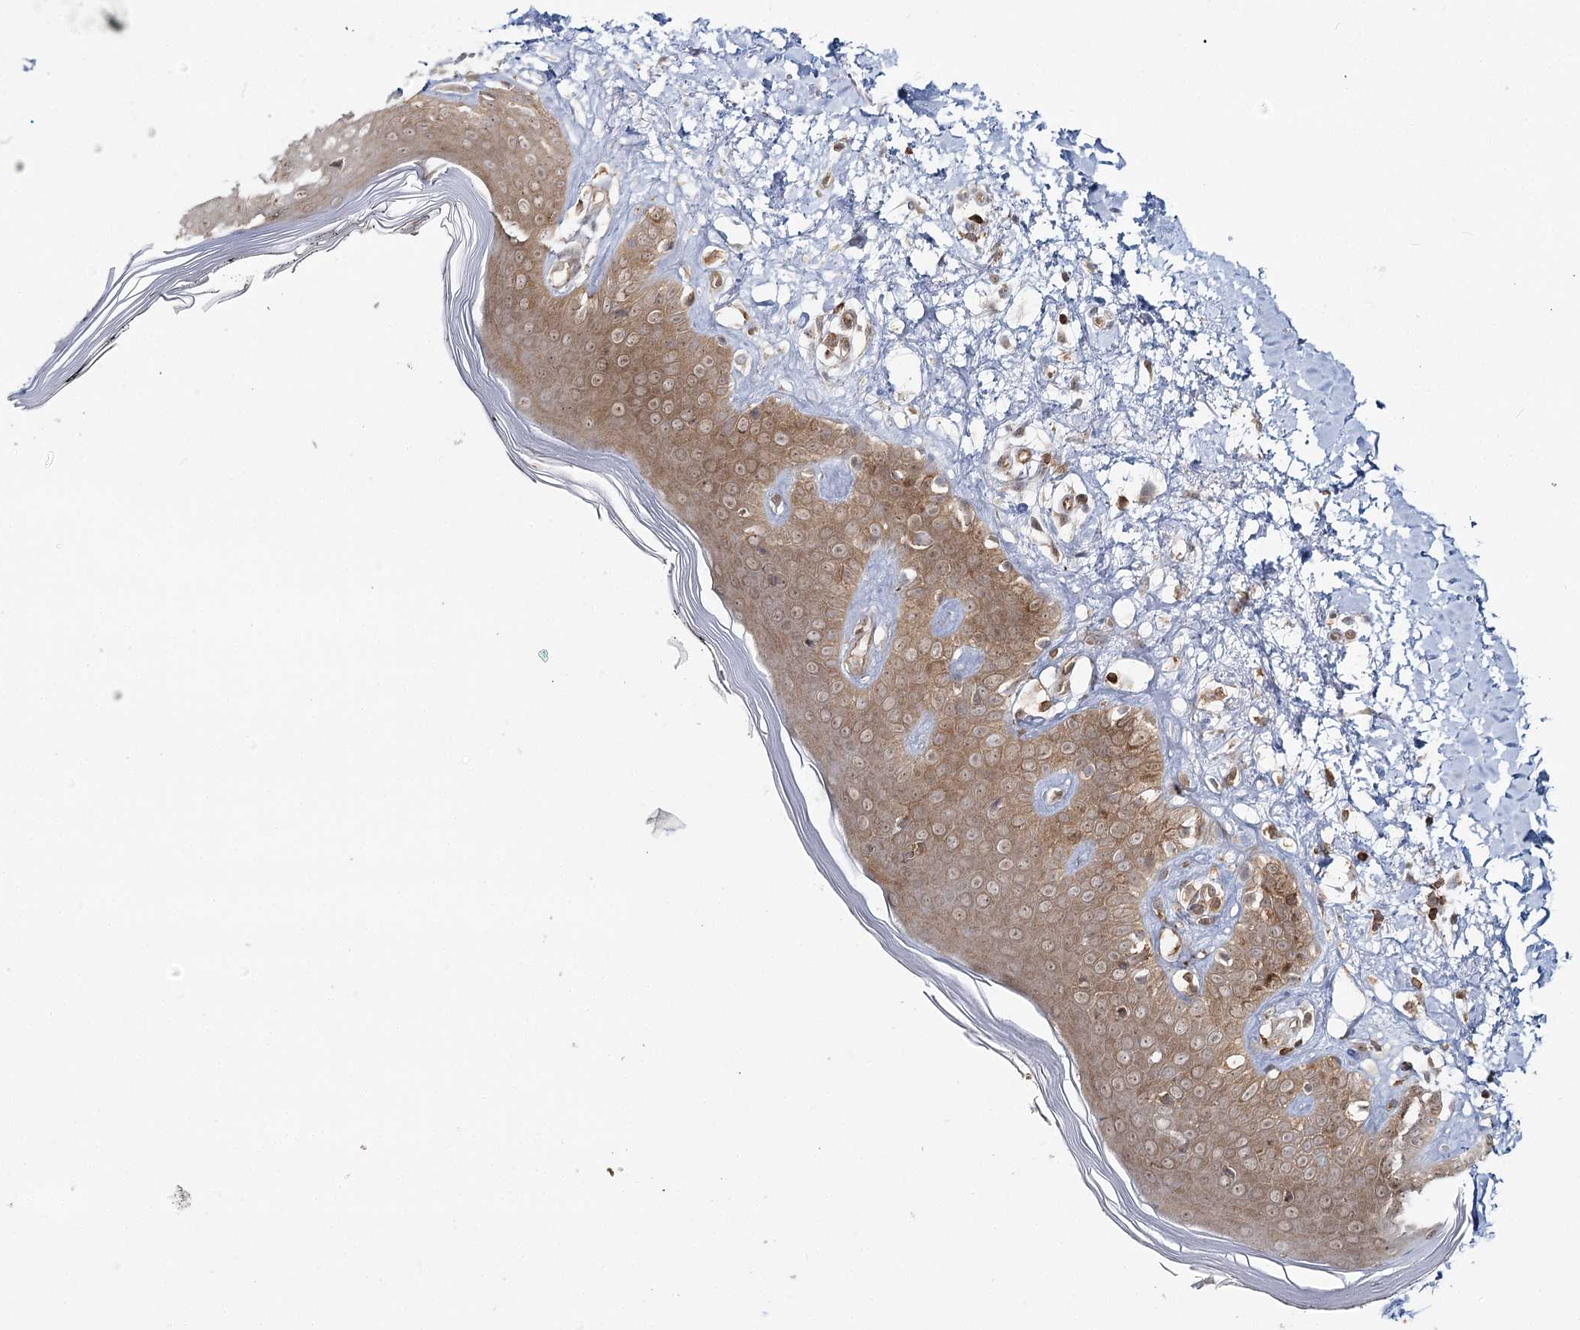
{"staining": {"intensity": "moderate", "quantity": ">75%", "location": "cytoplasmic/membranous"}, "tissue": "skin", "cell_type": "Fibroblasts", "image_type": "normal", "snomed": [{"axis": "morphology", "description": "Normal tissue, NOS"}, {"axis": "topography", "description": "Skin"}], "caption": "Immunohistochemical staining of unremarkable skin reveals moderate cytoplasmic/membranous protein expression in about >75% of fibroblasts.", "gene": "FAM120B", "patient": {"sex": "female", "age": 64}}